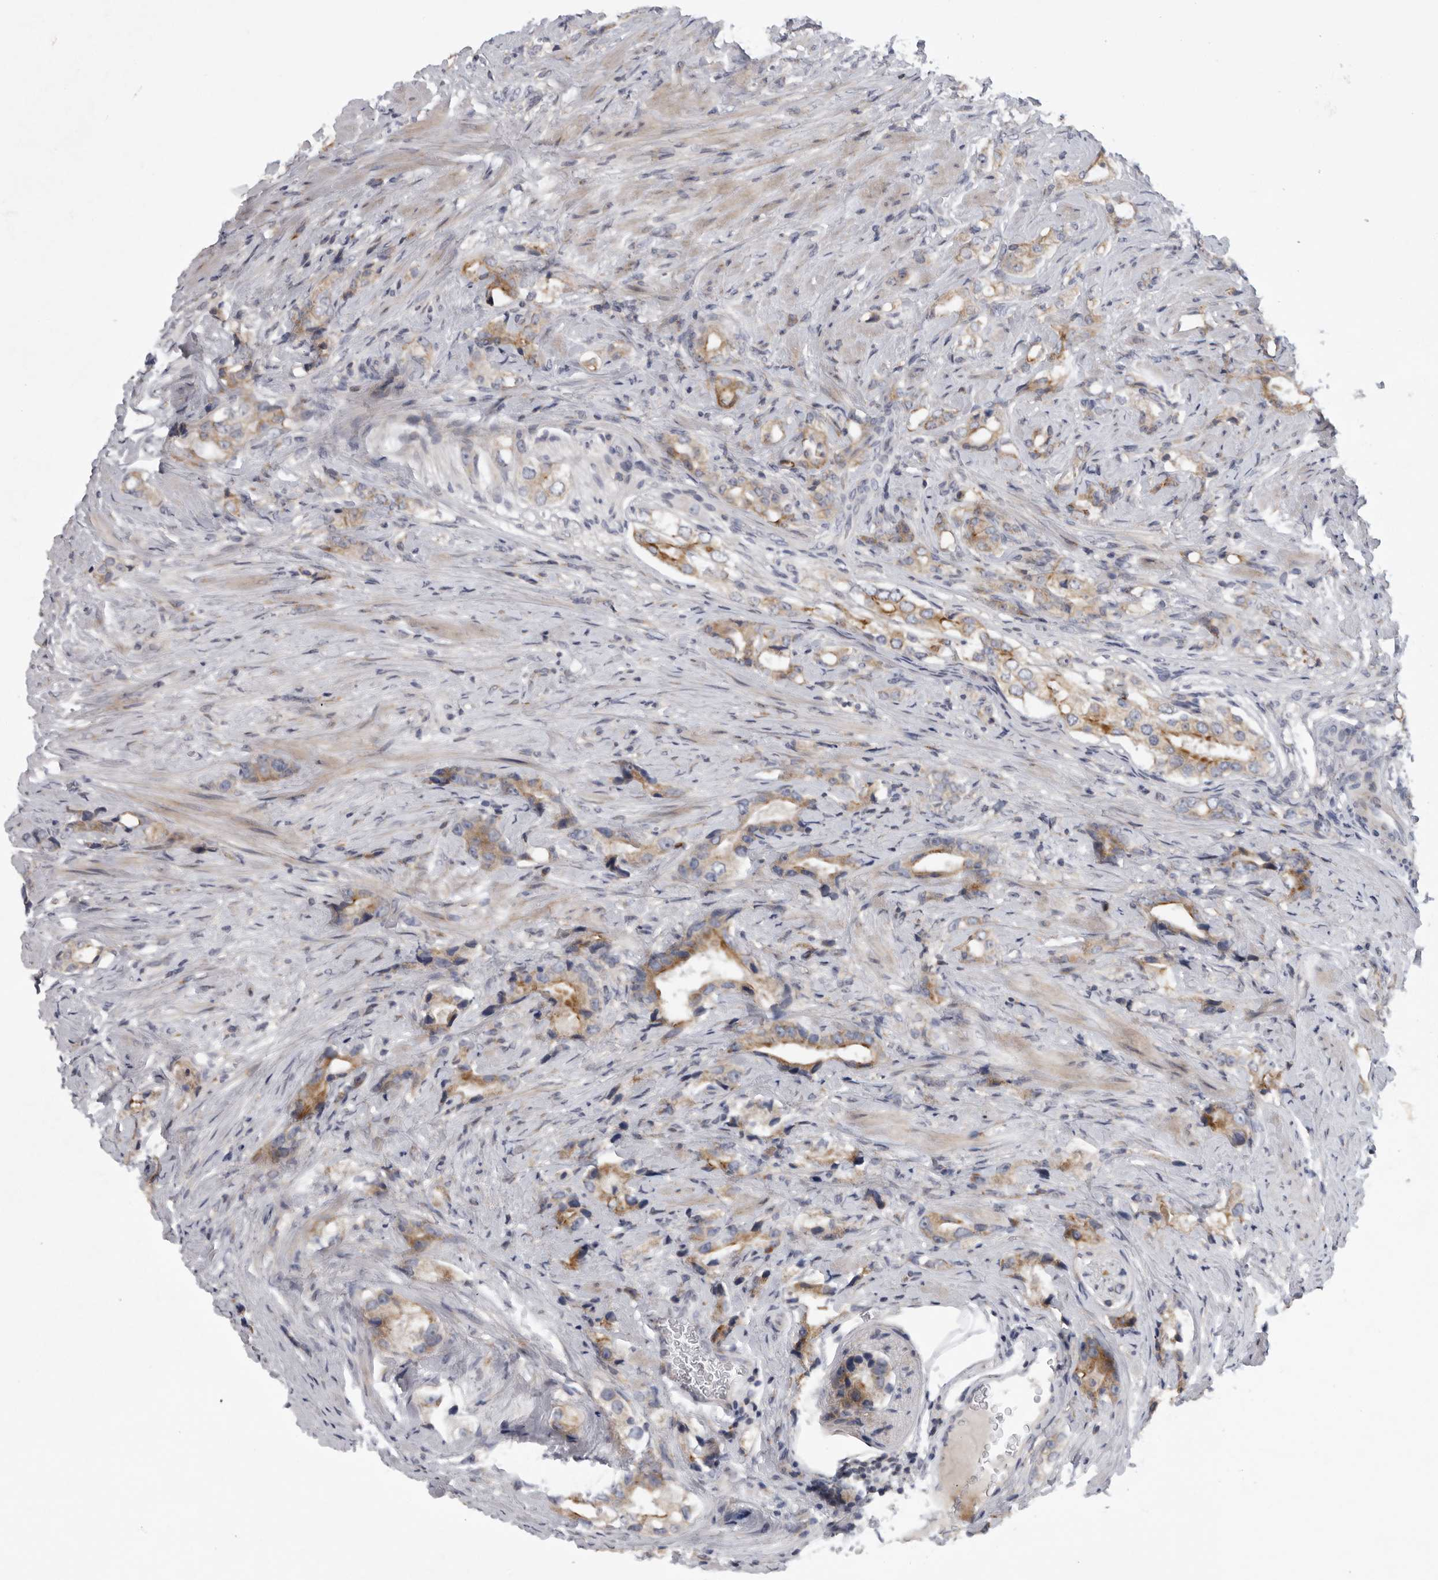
{"staining": {"intensity": "moderate", "quantity": ">75%", "location": "cytoplasmic/membranous"}, "tissue": "prostate cancer", "cell_type": "Tumor cells", "image_type": "cancer", "snomed": [{"axis": "morphology", "description": "Adenocarcinoma, High grade"}, {"axis": "topography", "description": "Prostate"}], "caption": "A histopathology image showing moderate cytoplasmic/membranous staining in approximately >75% of tumor cells in prostate adenocarcinoma (high-grade), as visualized by brown immunohistochemical staining.", "gene": "USP24", "patient": {"sex": "male", "age": 63}}